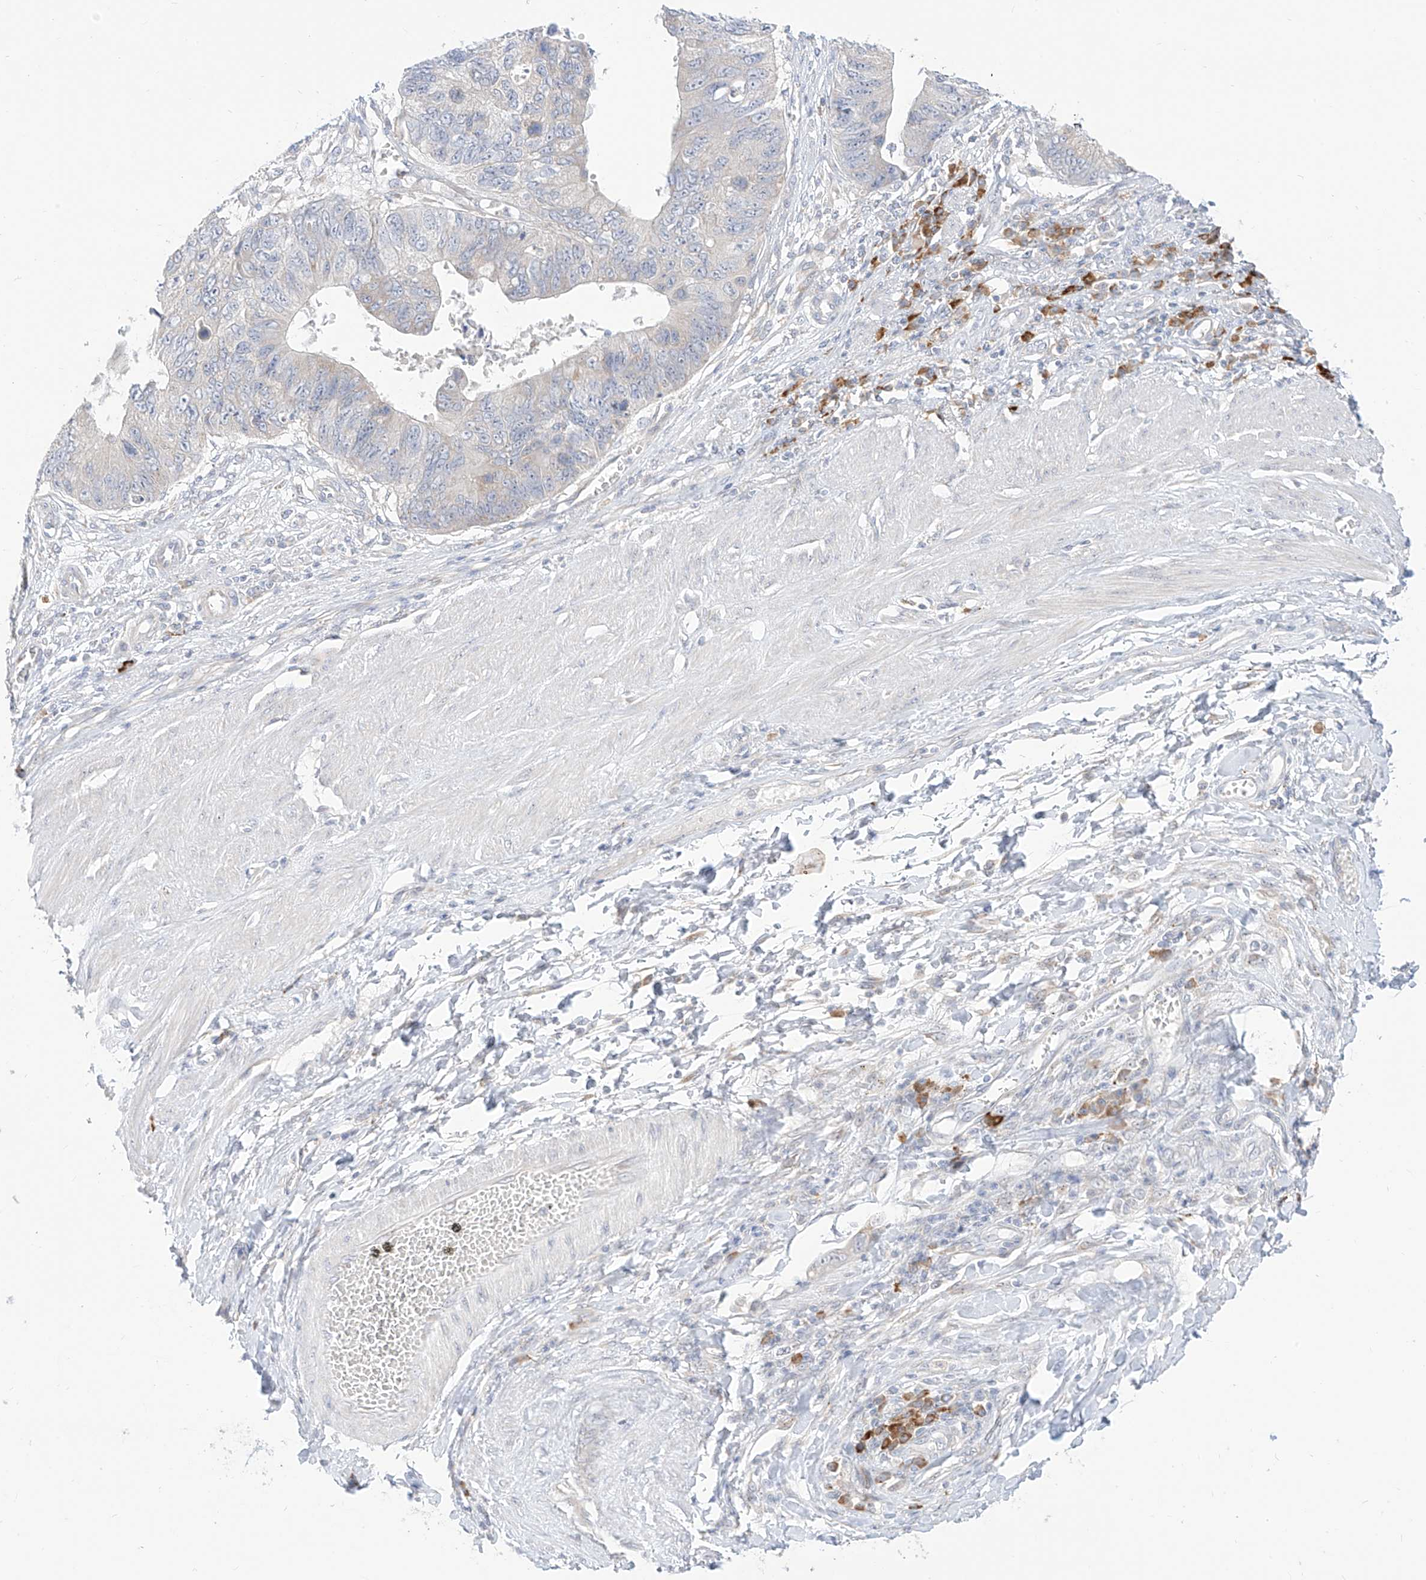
{"staining": {"intensity": "negative", "quantity": "none", "location": "none"}, "tissue": "stomach cancer", "cell_type": "Tumor cells", "image_type": "cancer", "snomed": [{"axis": "morphology", "description": "Adenocarcinoma, NOS"}, {"axis": "topography", "description": "Stomach"}], "caption": "A histopathology image of human adenocarcinoma (stomach) is negative for staining in tumor cells.", "gene": "SYTL3", "patient": {"sex": "male", "age": 59}}